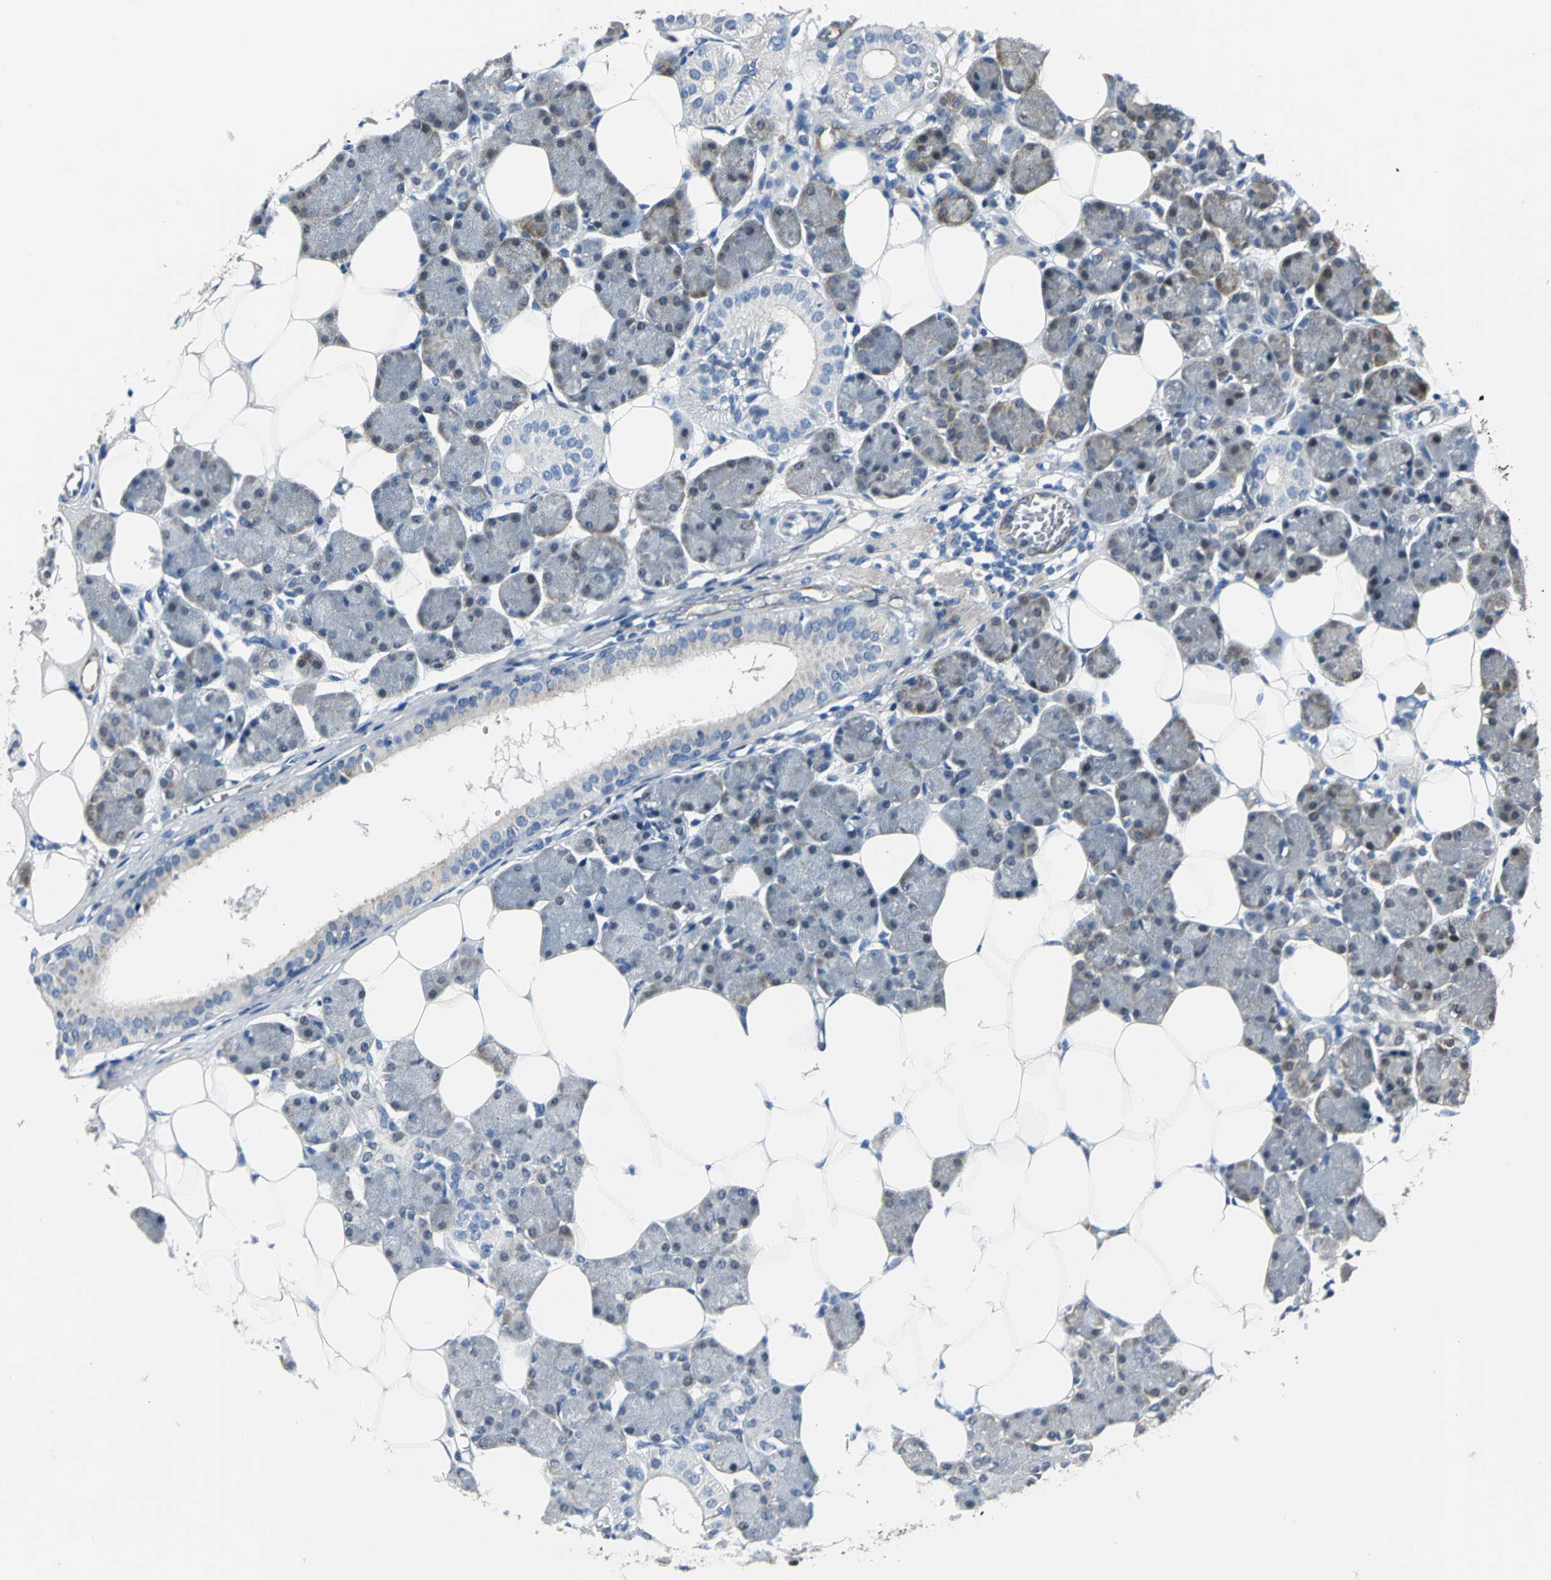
{"staining": {"intensity": "strong", "quantity": "25%-75%", "location": "cytoplasmic/membranous,nuclear"}, "tissue": "salivary gland", "cell_type": "Glandular cells", "image_type": "normal", "snomed": [{"axis": "morphology", "description": "Normal tissue, NOS"}, {"axis": "morphology", "description": "Adenoma, NOS"}, {"axis": "topography", "description": "Salivary gland"}], "caption": "The photomicrograph displays immunohistochemical staining of normal salivary gland. There is strong cytoplasmic/membranous,nuclear positivity is present in about 25%-75% of glandular cells.", "gene": "ENSG00000285130", "patient": {"sex": "female", "age": 32}}